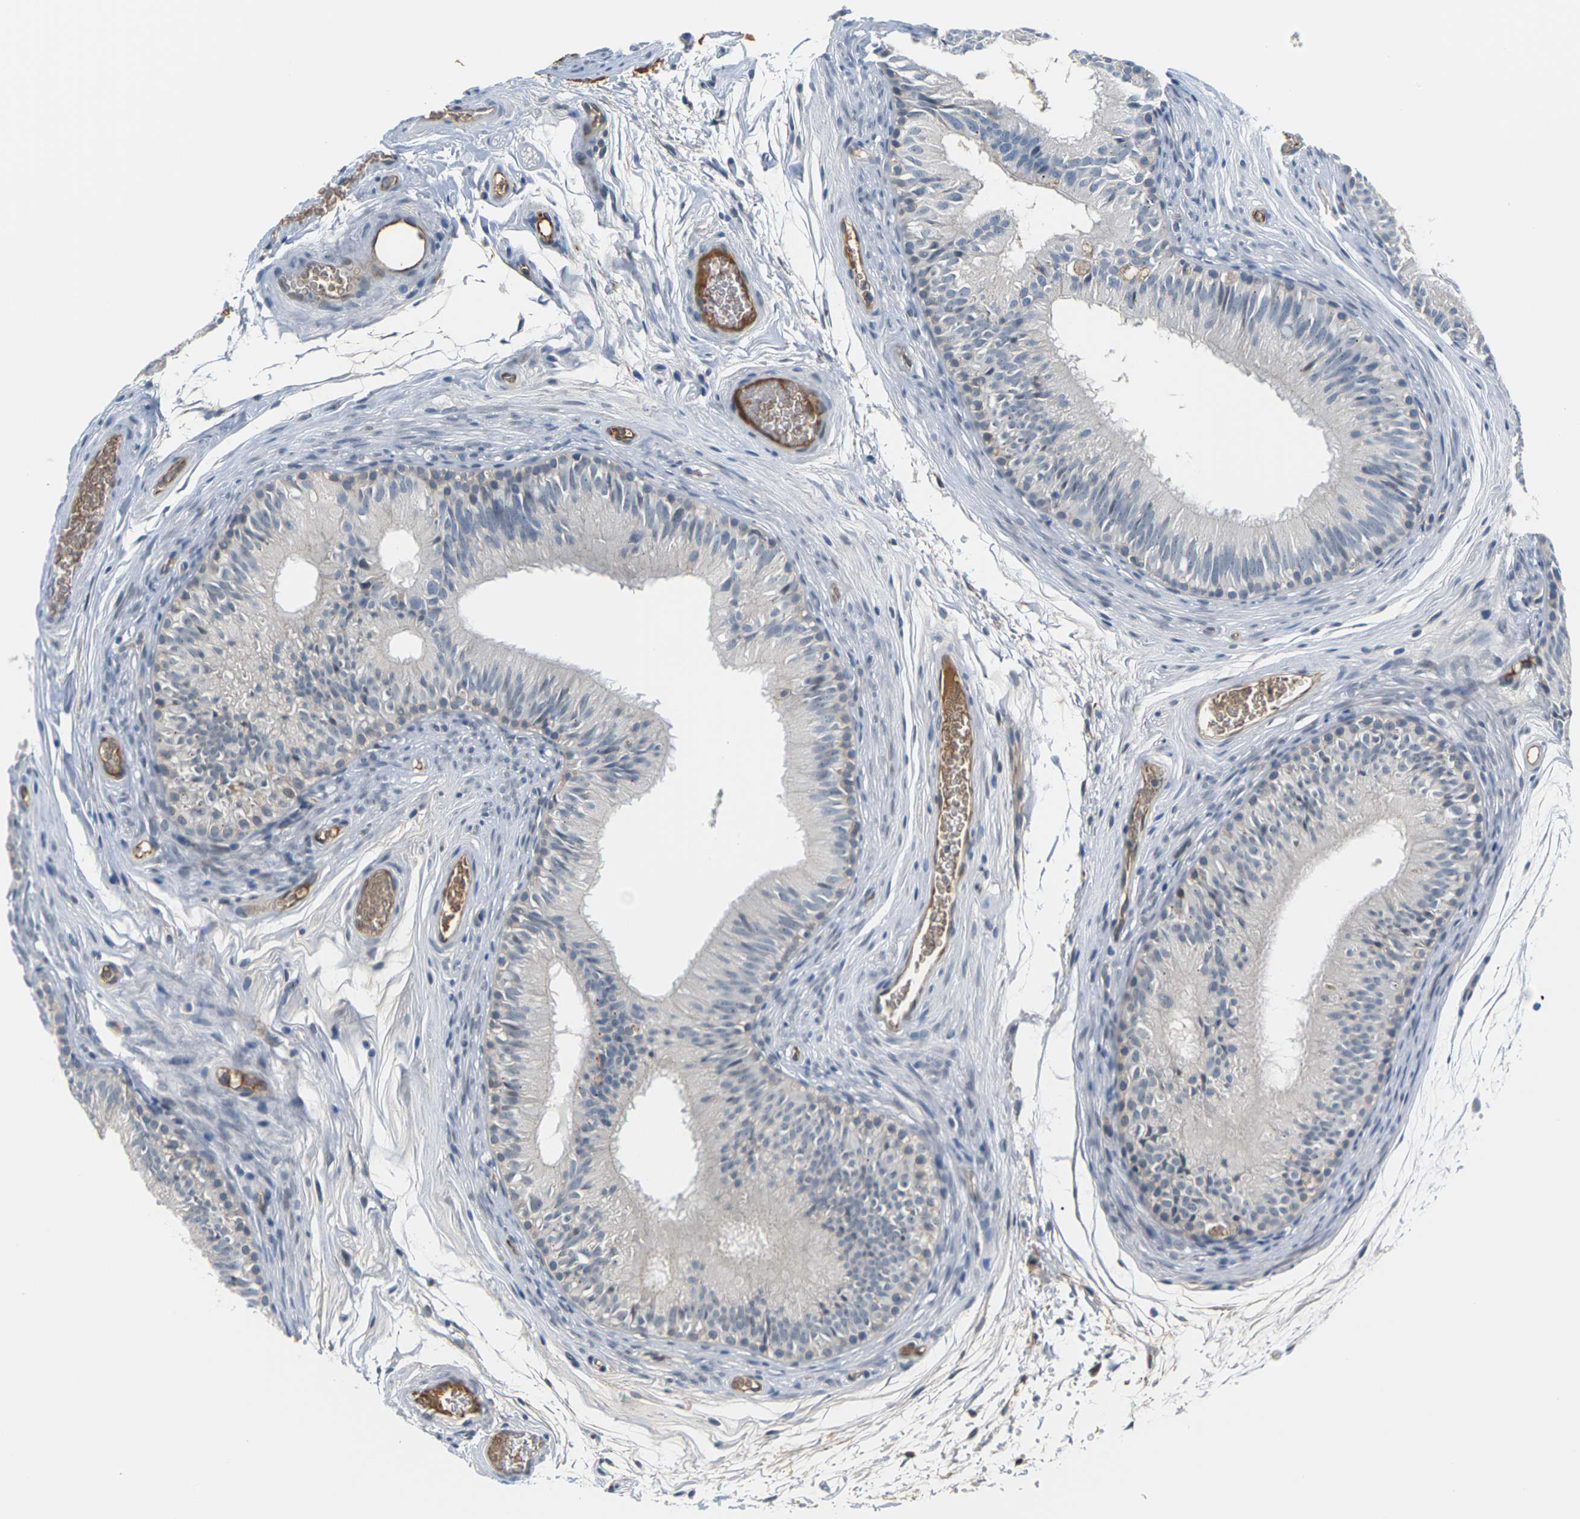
{"staining": {"intensity": "moderate", "quantity": "<25%", "location": "cytoplasmic/membranous"}, "tissue": "epididymis", "cell_type": "Glandular cells", "image_type": "normal", "snomed": [{"axis": "morphology", "description": "Normal tissue, NOS"}, {"axis": "topography", "description": "Epididymis"}], "caption": "Immunohistochemical staining of benign epididymis shows moderate cytoplasmic/membranous protein positivity in about <25% of glandular cells.", "gene": "PKP2", "patient": {"sex": "male", "age": 36}}